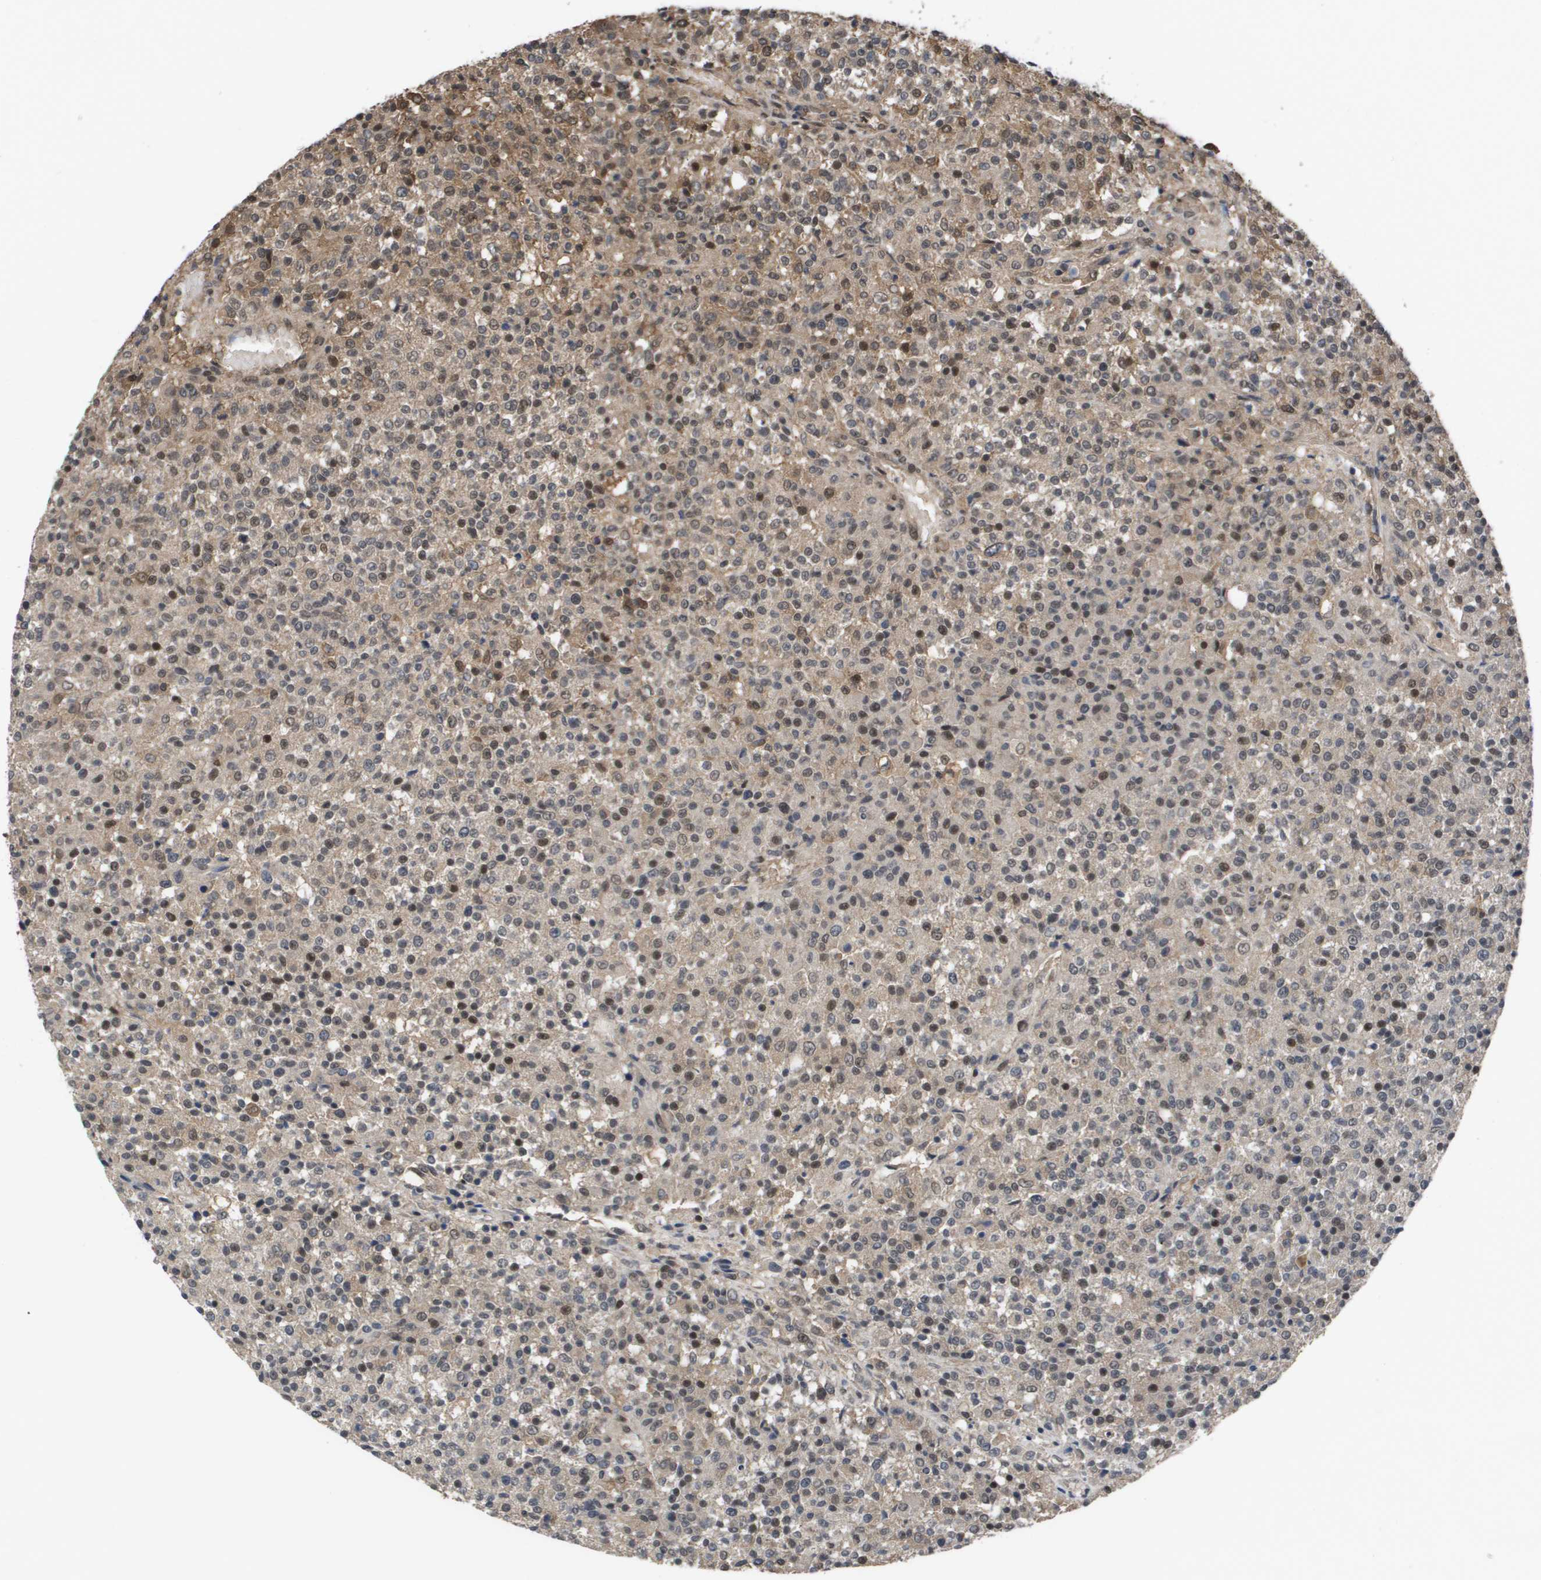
{"staining": {"intensity": "moderate", "quantity": "25%-75%", "location": "nuclear"}, "tissue": "testis cancer", "cell_type": "Tumor cells", "image_type": "cancer", "snomed": [{"axis": "morphology", "description": "Seminoma, NOS"}, {"axis": "topography", "description": "Testis"}], "caption": "Testis cancer (seminoma) was stained to show a protein in brown. There is medium levels of moderate nuclear positivity in about 25%-75% of tumor cells. Immunohistochemistry stains the protein of interest in brown and the nuclei are stained blue.", "gene": "AMBRA1", "patient": {"sex": "male", "age": 59}}